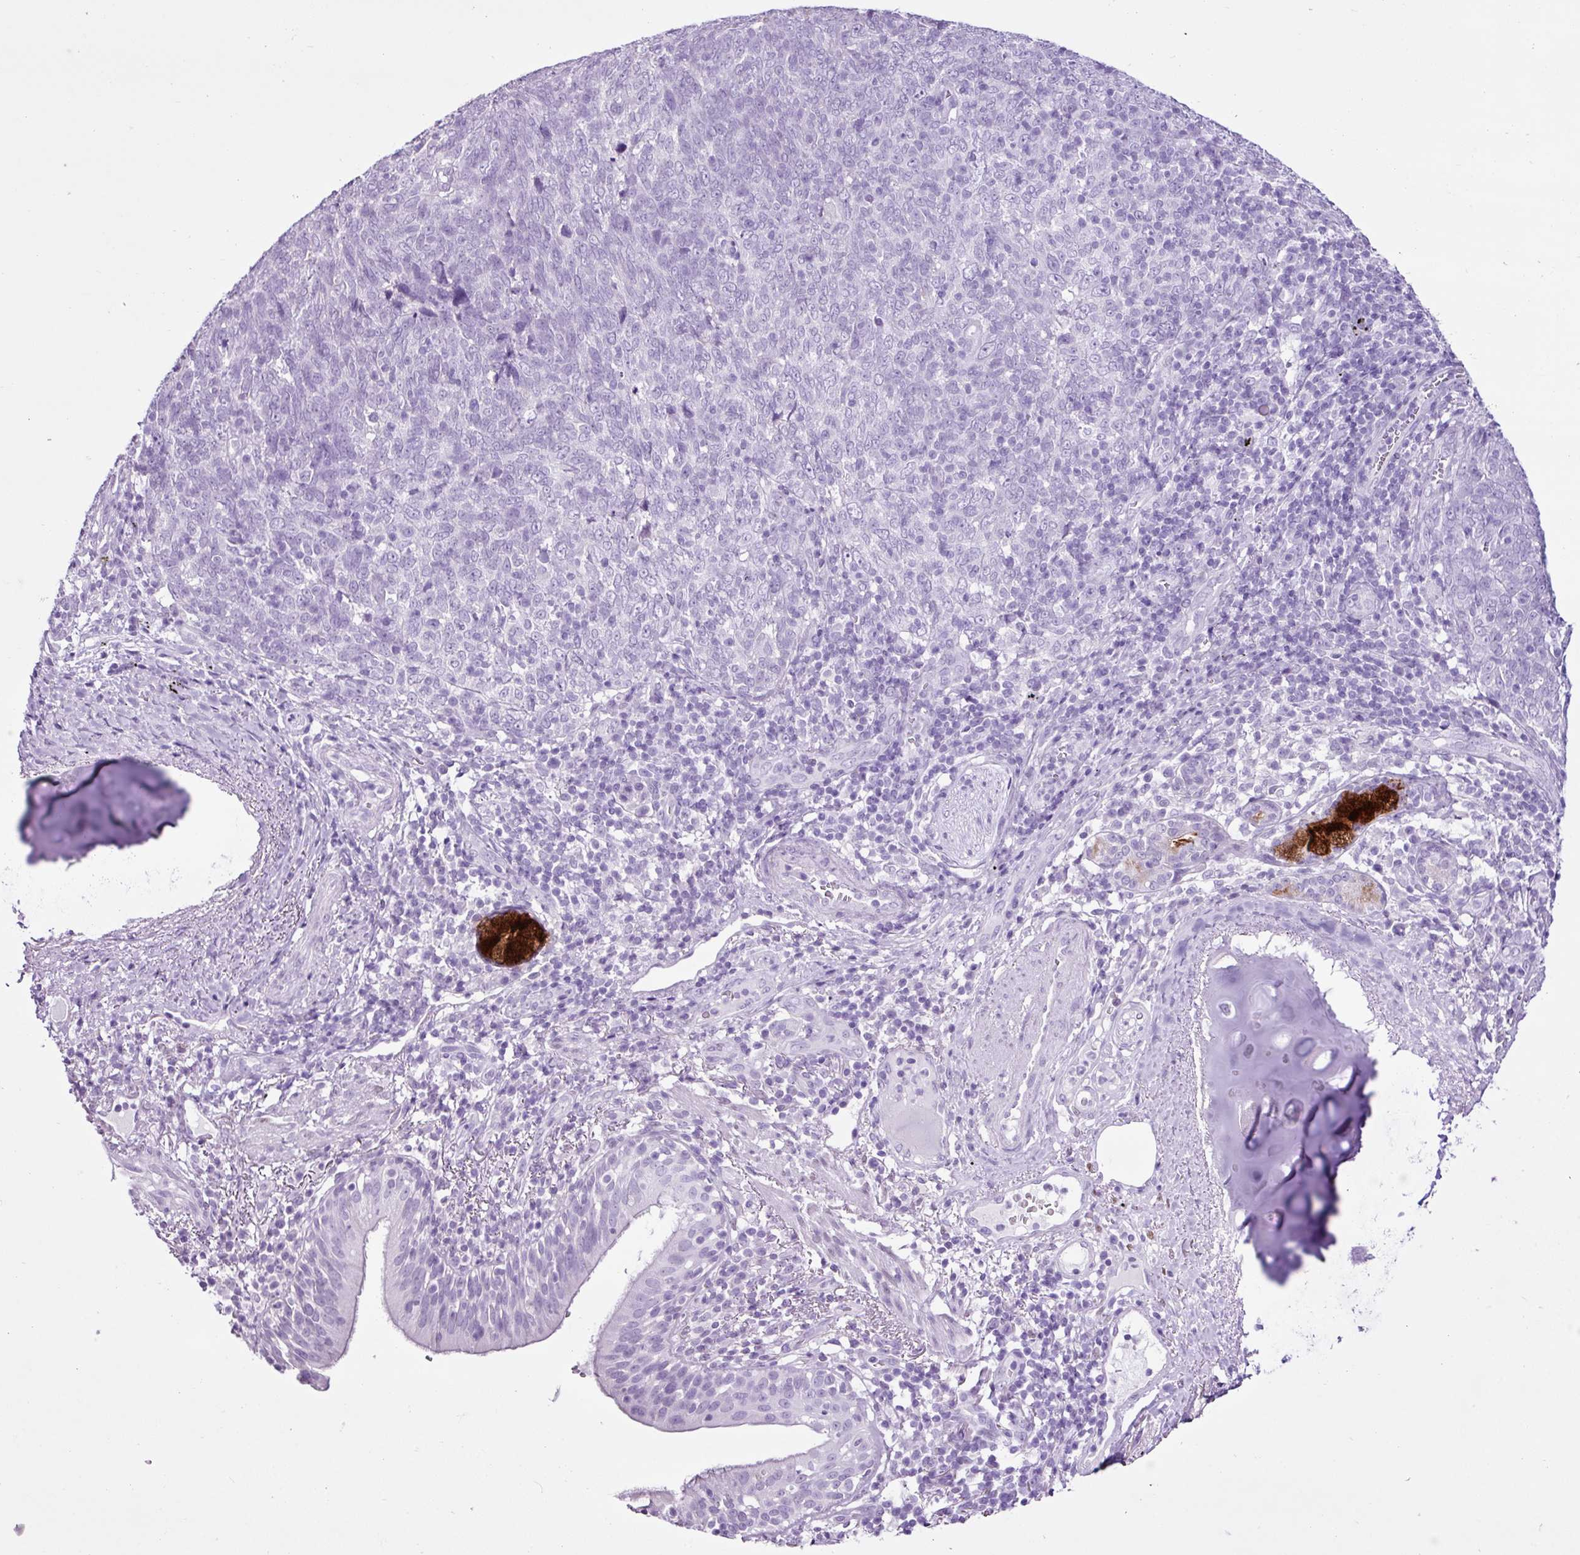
{"staining": {"intensity": "negative", "quantity": "none", "location": "none"}, "tissue": "lung cancer", "cell_type": "Tumor cells", "image_type": "cancer", "snomed": [{"axis": "morphology", "description": "Squamous cell carcinoma, NOS"}, {"axis": "topography", "description": "Lung"}], "caption": "High magnification brightfield microscopy of lung cancer (squamous cell carcinoma) stained with DAB (3,3'-diaminobenzidine) (brown) and counterstained with hematoxylin (blue): tumor cells show no significant expression.", "gene": "PGR", "patient": {"sex": "female", "age": 72}}